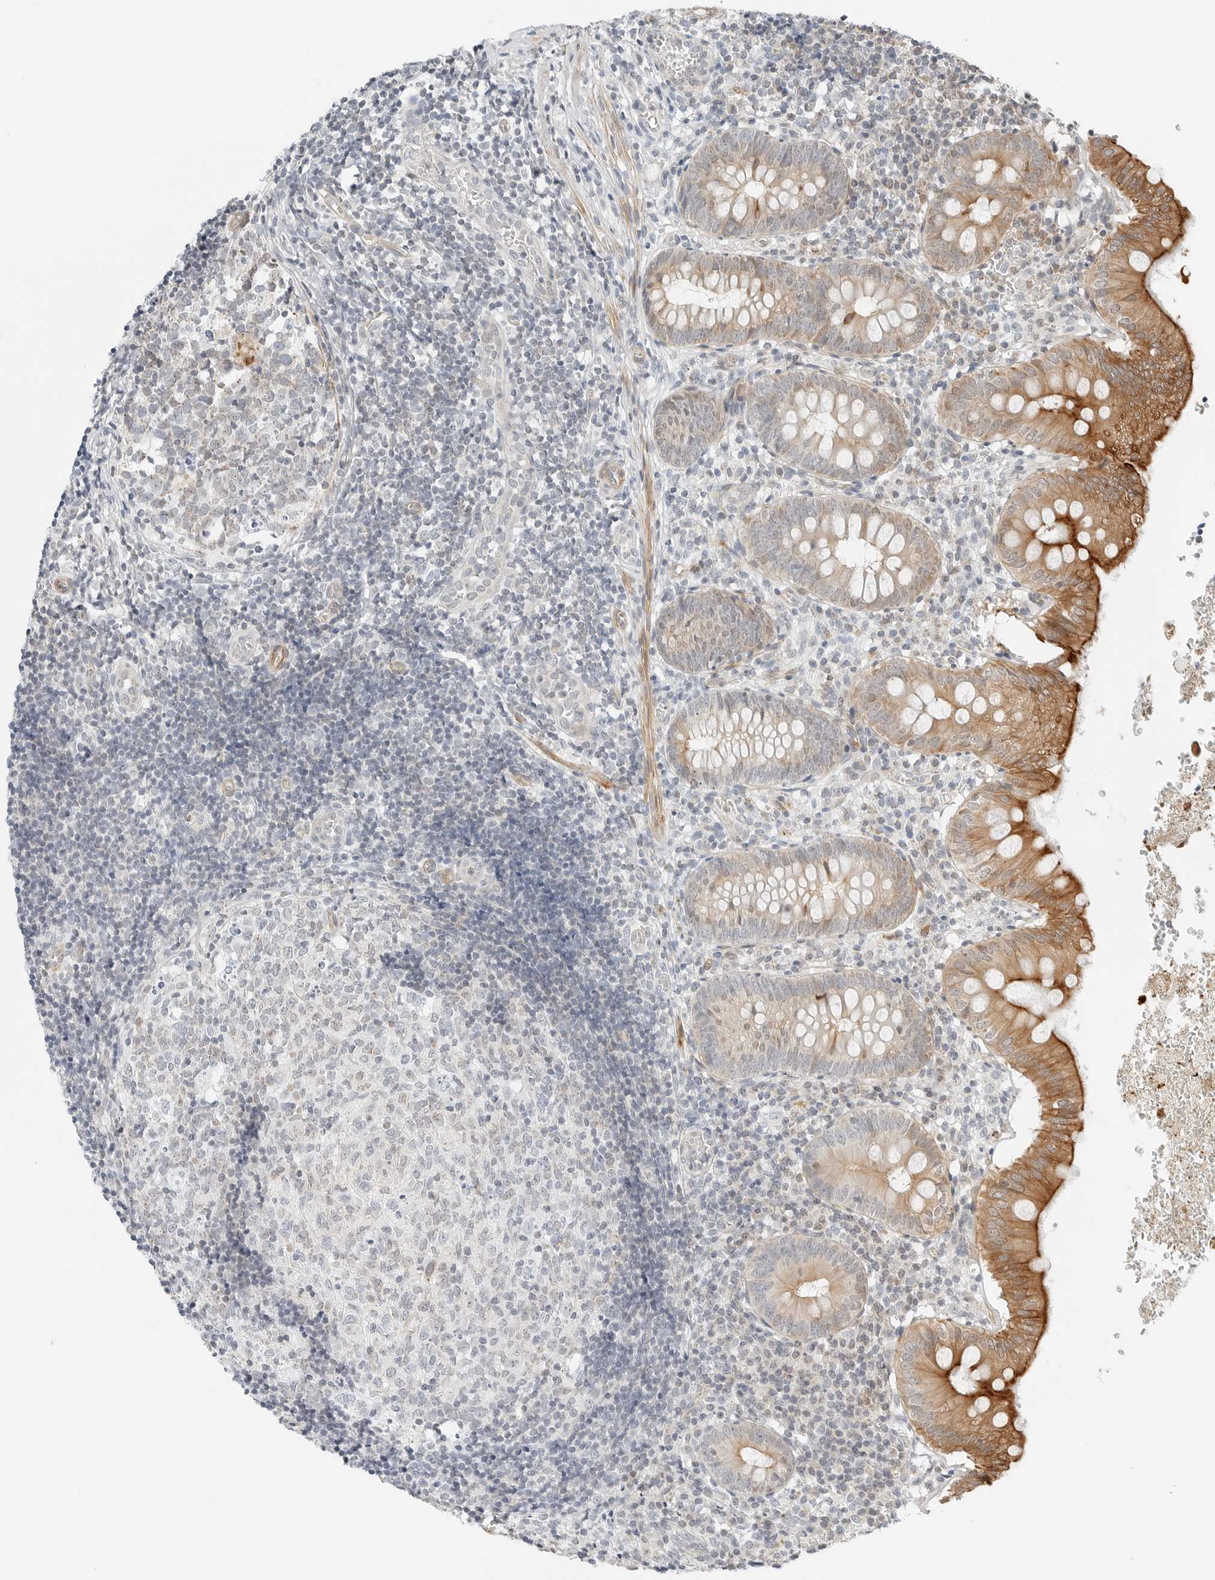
{"staining": {"intensity": "strong", "quantity": "25%-75%", "location": "cytoplasmic/membranous"}, "tissue": "appendix", "cell_type": "Glandular cells", "image_type": "normal", "snomed": [{"axis": "morphology", "description": "Normal tissue, NOS"}, {"axis": "topography", "description": "Appendix"}], "caption": "This is an image of IHC staining of unremarkable appendix, which shows strong expression in the cytoplasmic/membranous of glandular cells.", "gene": "IQCC", "patient": {"sex": "male", "age": 8}}